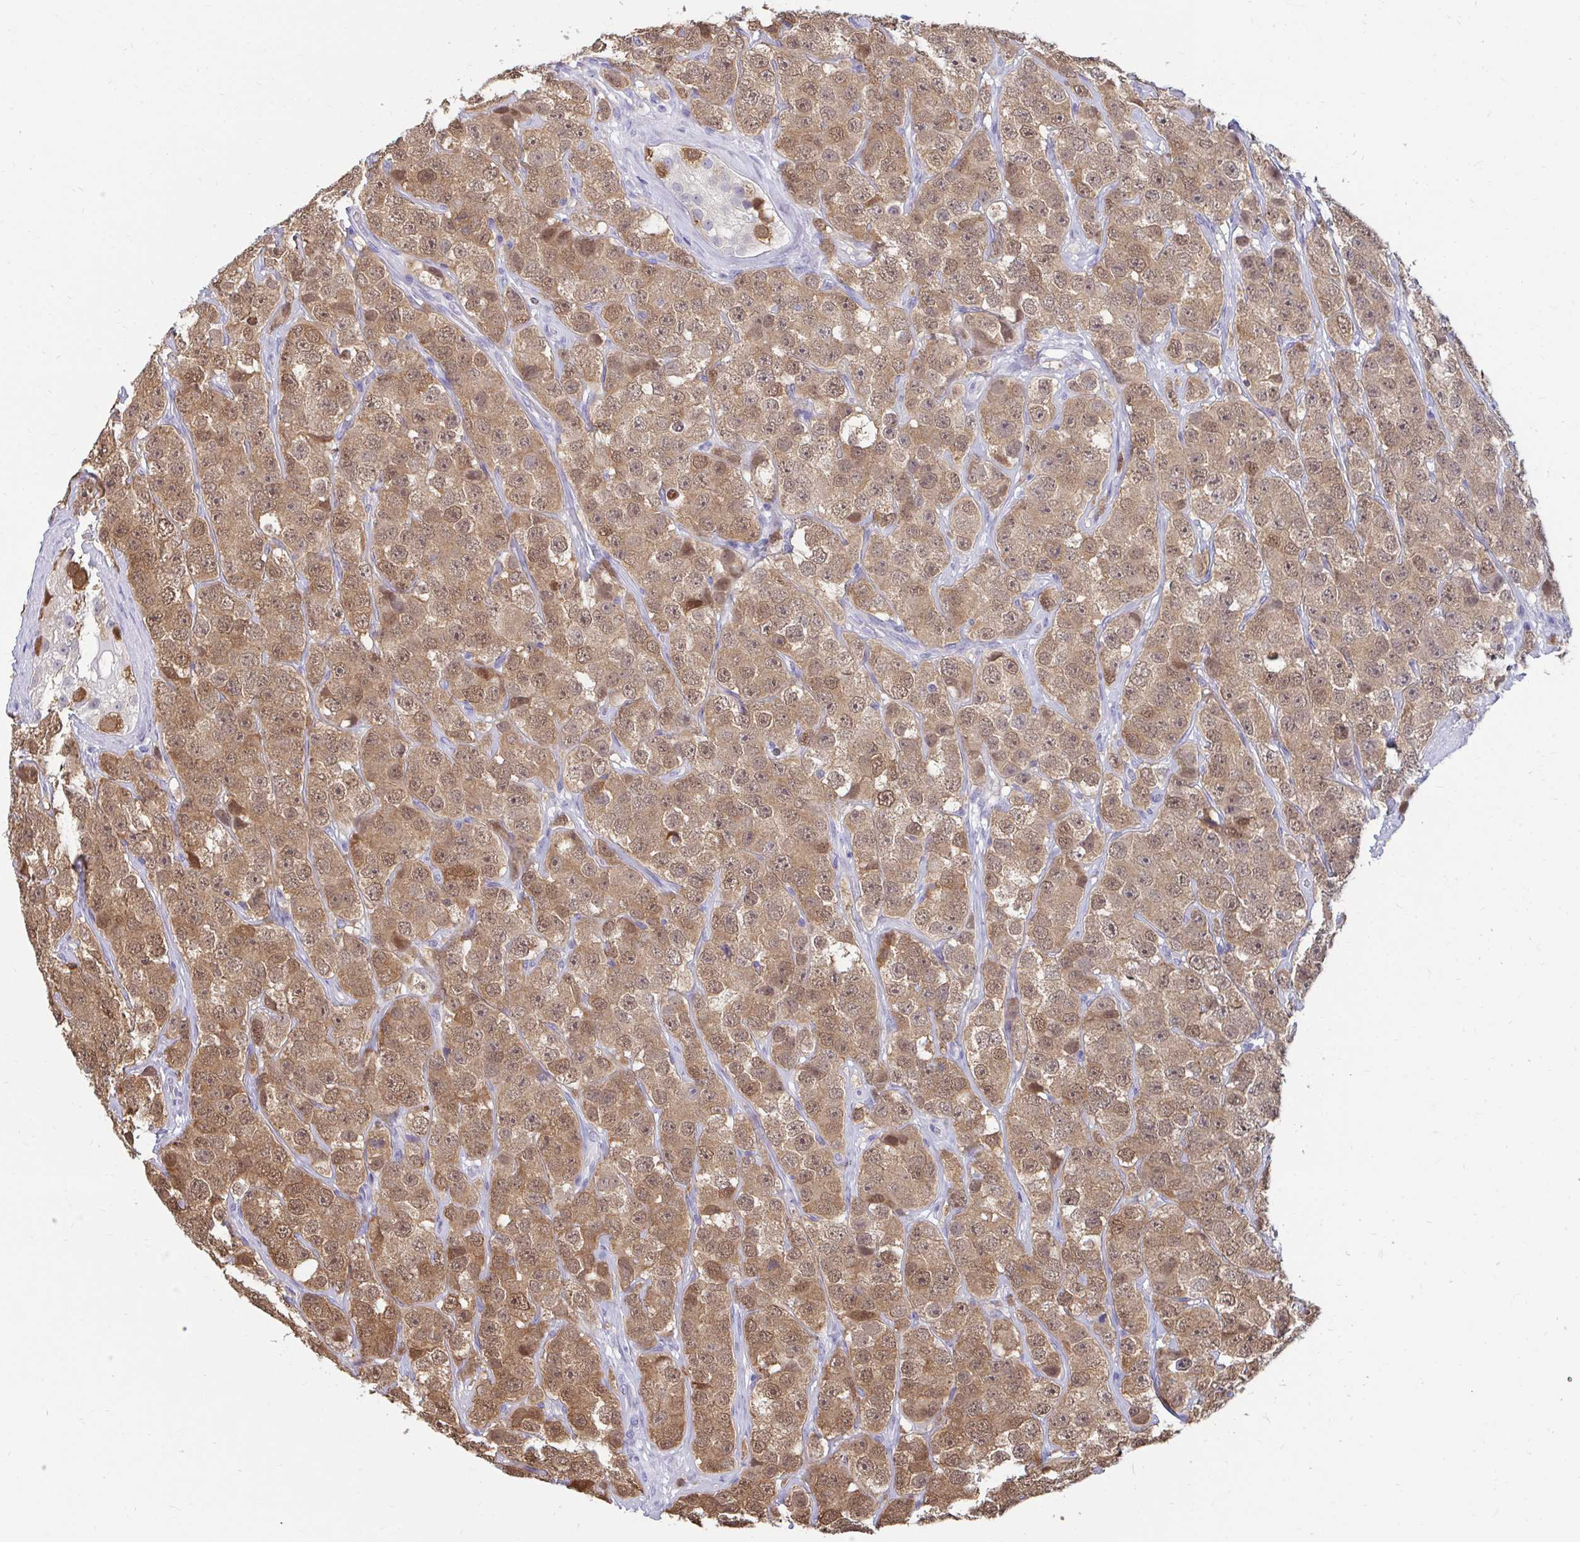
{"staining": {"intensity": "moderate", "quantity": ">75%", "location": "cytoplasmic/membranous,nuclear"}, "tissue": "testis cancer", "cell_type": "Tumor cells", "image_type": "cancer", "snomed": [{"axis": "morphology", "description": "Seminoma, NOS"}, {"axis": "topography", "description": "Testis"}], "caption": "Protein expression analysis of testis seminoma reveals moderate cytoplasmic/membranous and nuclear positivity in approximately >75% of tumor cells.", "gene": "CSE1L", "patient": {"sex": "male", "age": 28}}